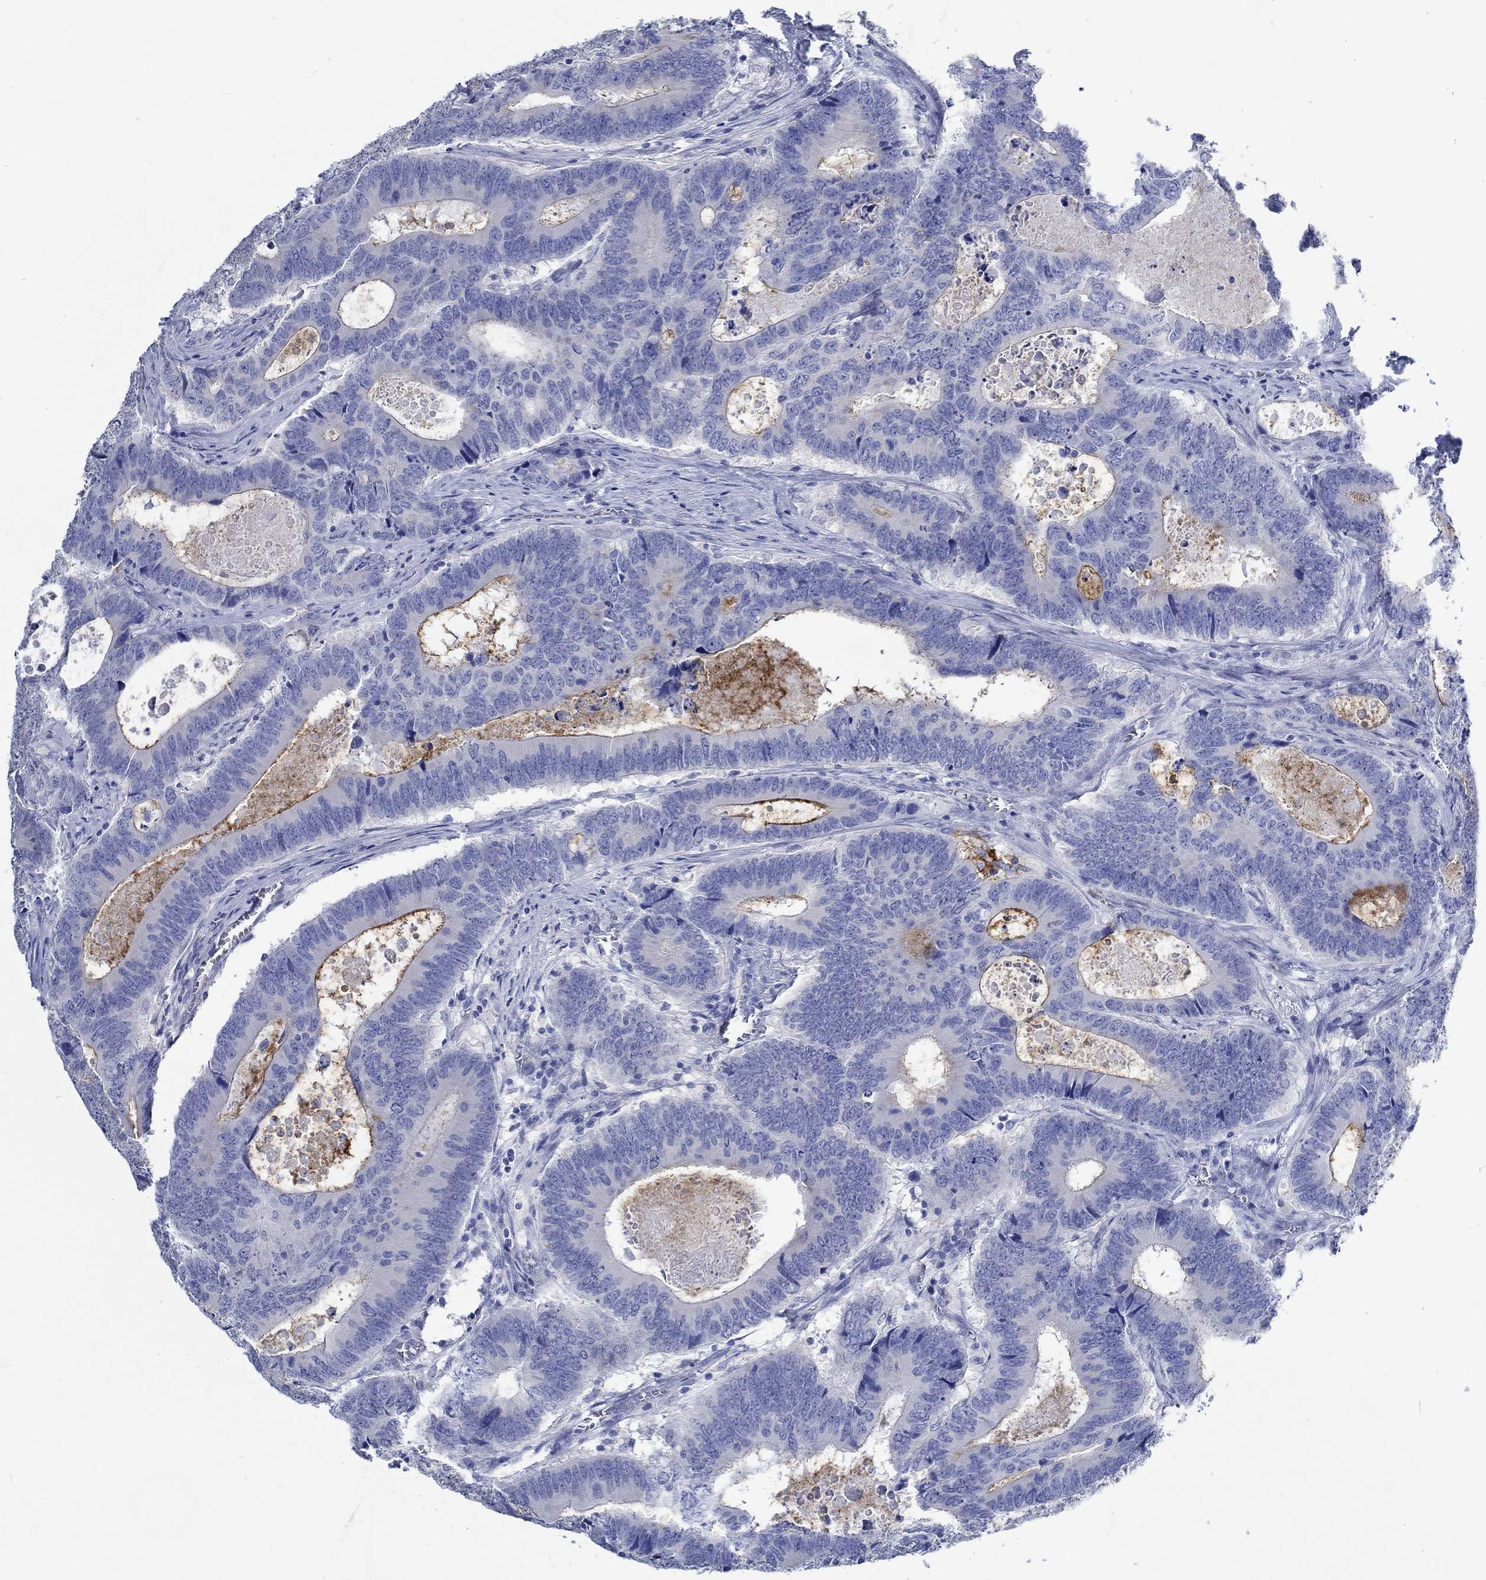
{"staining": {"intensity": "strong", "quantity": "<25%", "location": "cytoplasmic/membranous"}, "tissue": "colorectal cancer", "cell_type": "Tumor cells", "image_type": "cancer", "snomed": [{"axis": "morphology", "description": "Adenocarcinoma, NOS"}, {"axis": "topography", "description": "Colon"}], "caption": "This histopathology image reveals immunohistochemistry staining of adenocarcinoma (colorectal), with medium strong cytoplasmic/membranous staining in about <25% of tumor cells.", "gene": "KCNA1", "patient": {"sex": "female", "age": 82}}